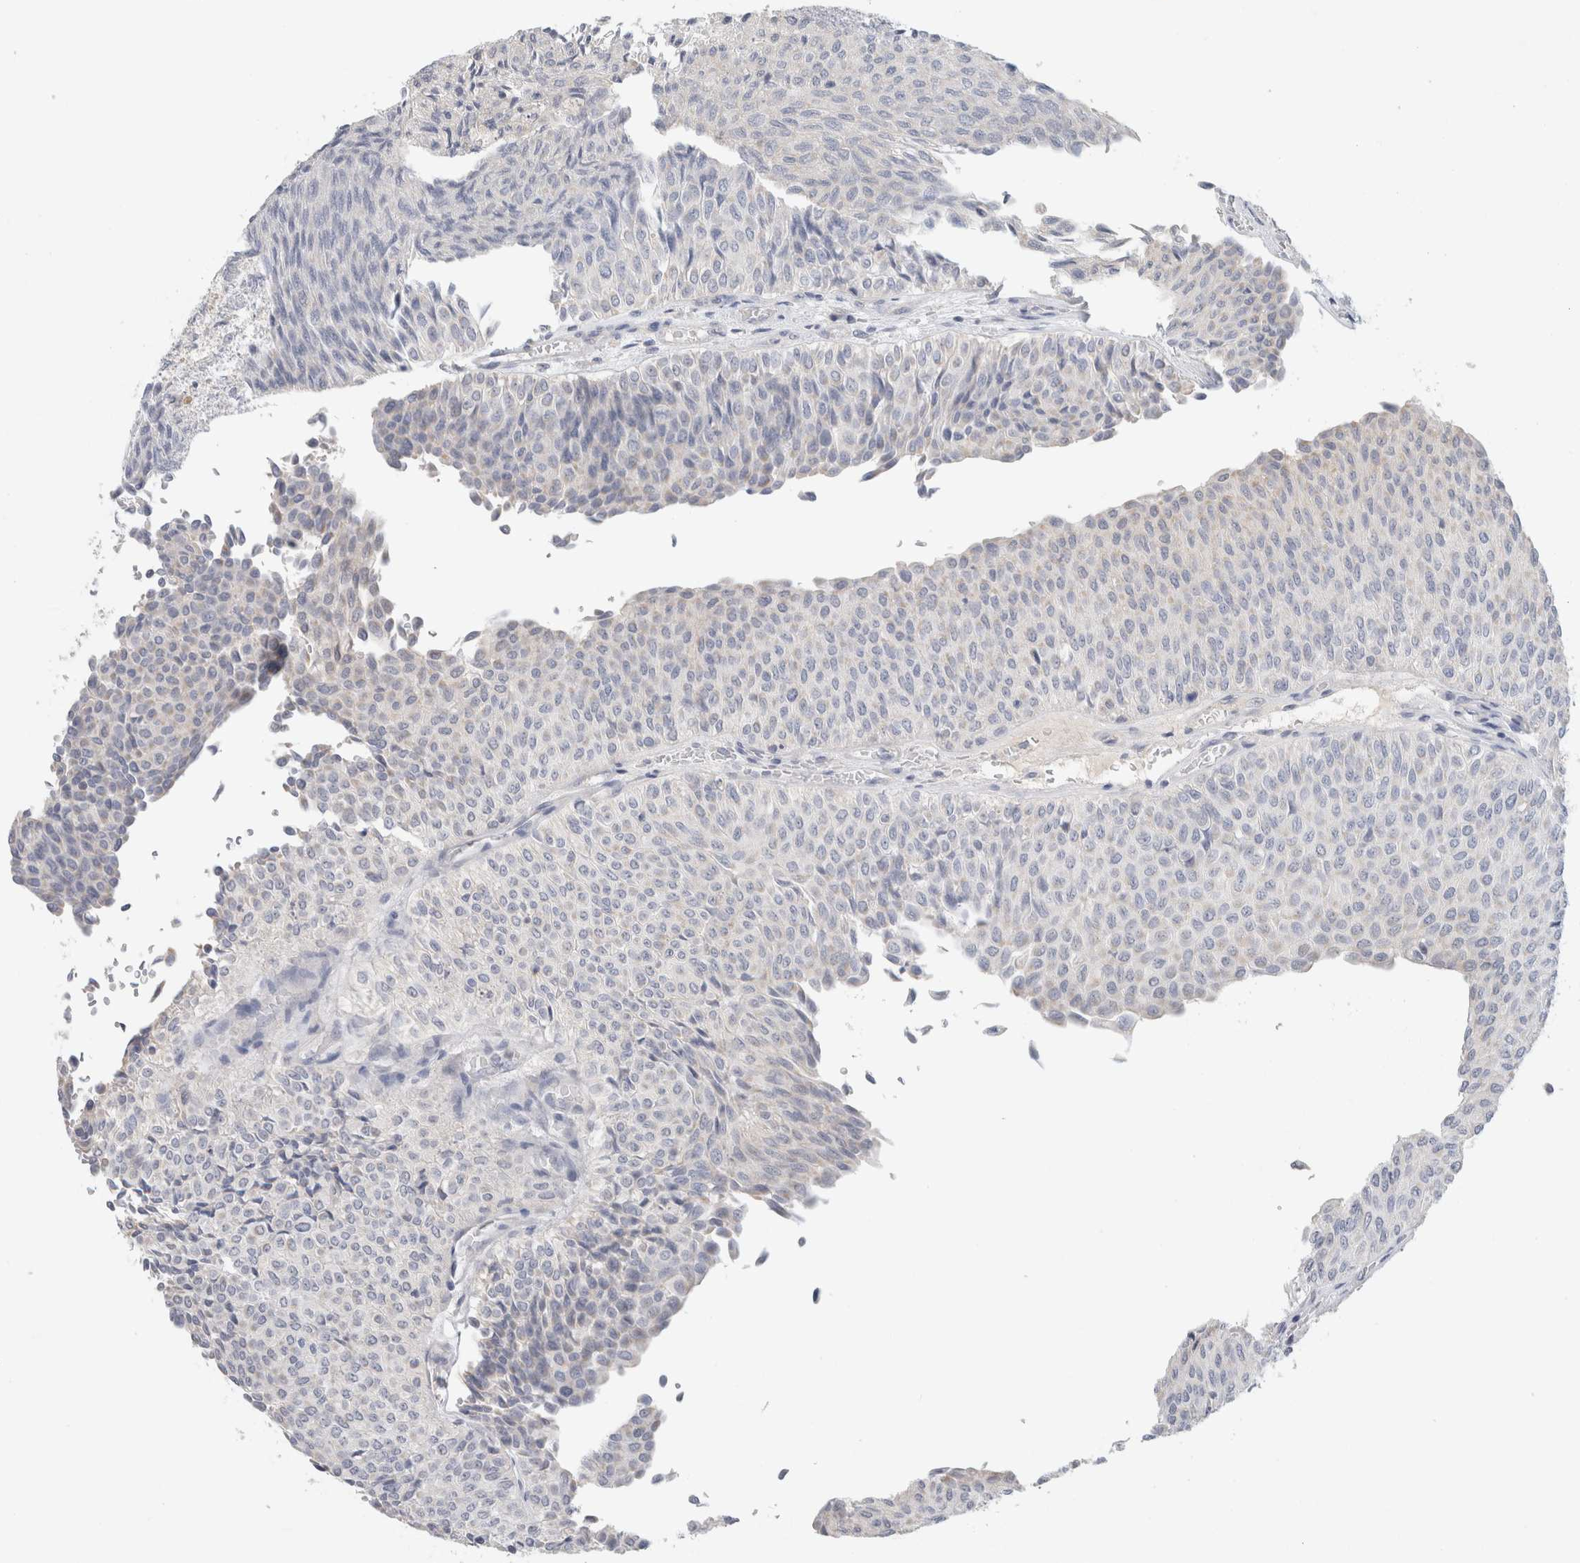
{"staining": {"intensity": "negative", "quantity": "none", "location": "none"}, "tissue": "urothelial cancer", "cell_type": "Tumor cells", "image_type": "cancer", "snomed": [{"axis": "morphology", "description": "Urothelial carcinoma, Low grade"}, {"axis": "topography", "description": "Urinary bladder"}], "caption": "Tumor cells are negative for brown protein staining in urothelial carcinoma (low-grade).", "gene": "MPP2", "patient": {"sex": "male", "age": 78}}